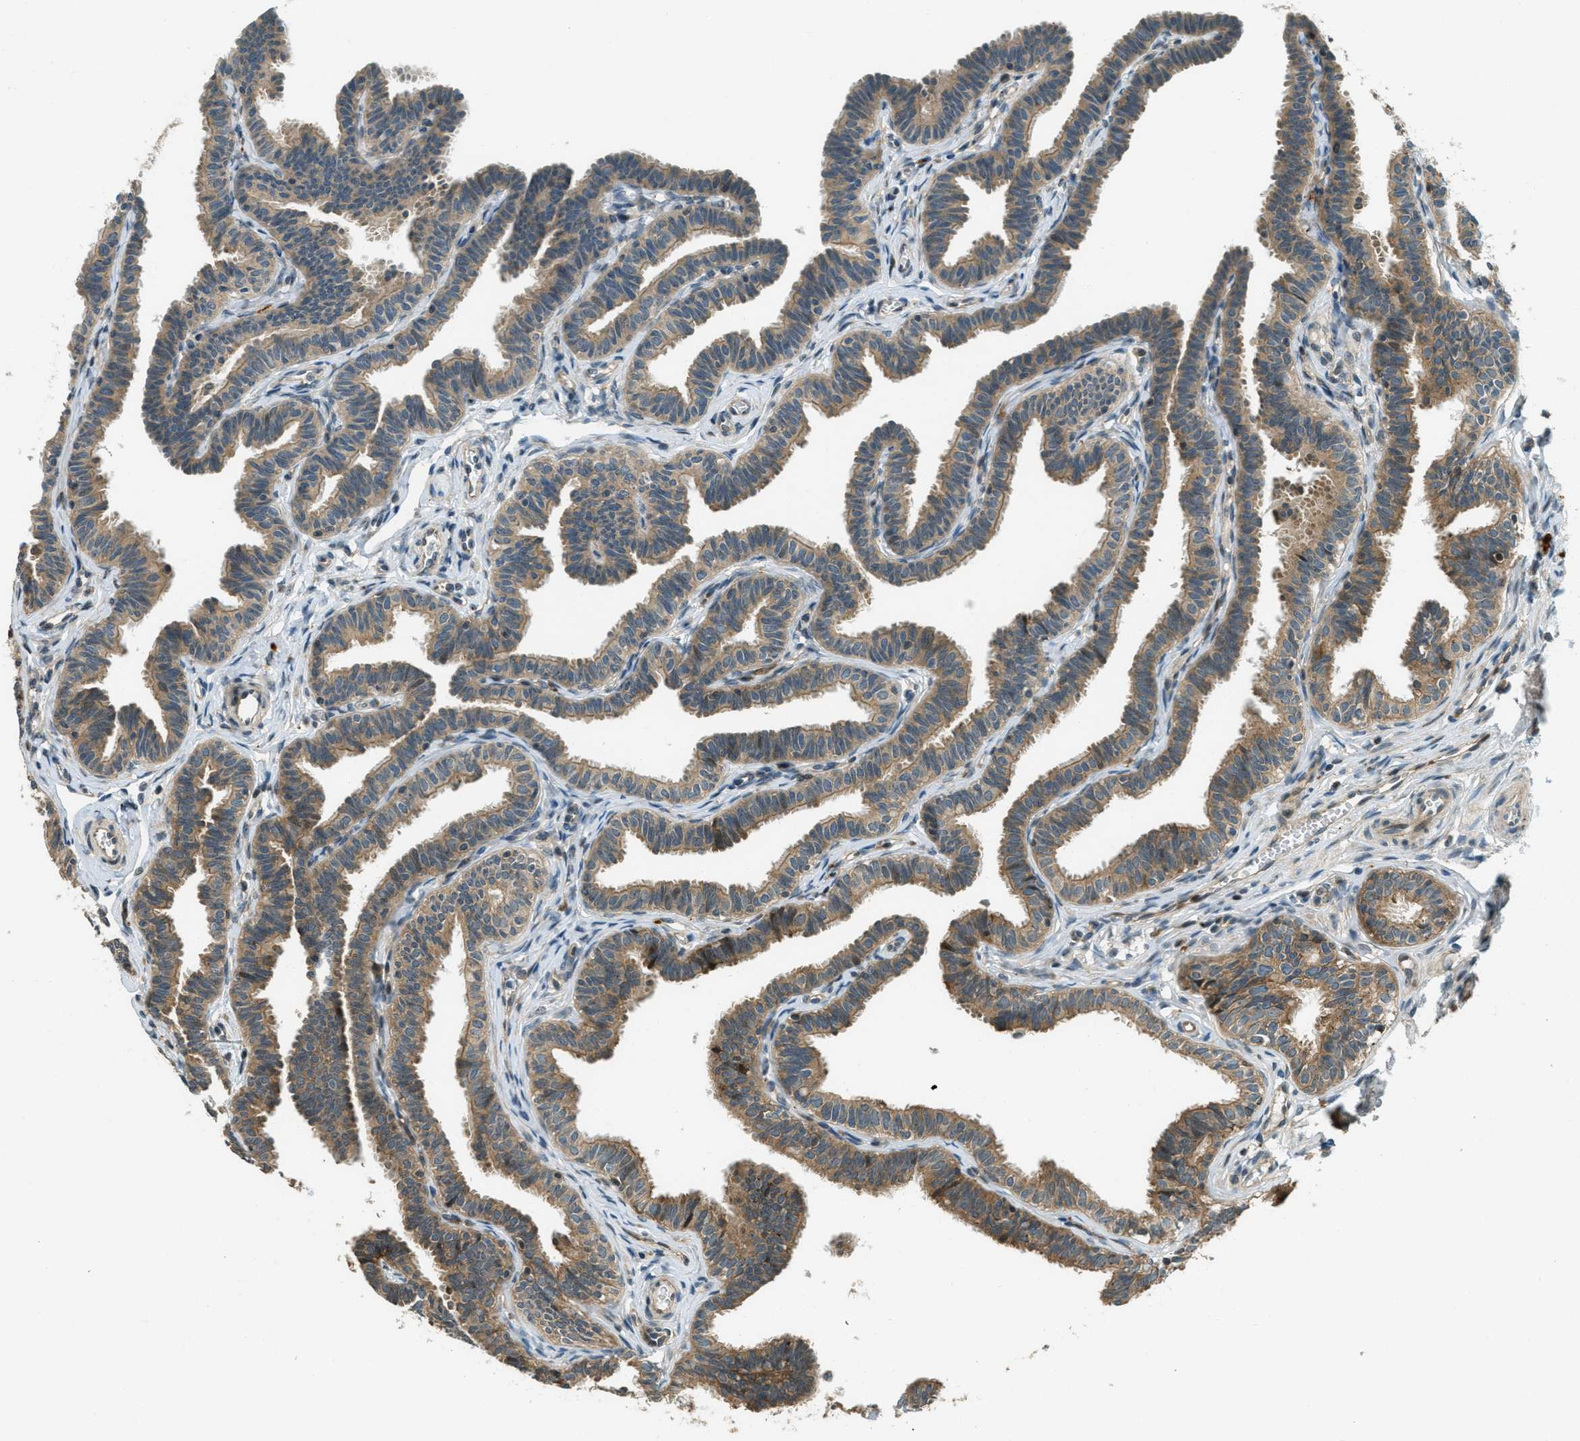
{"staining": {"intensity": "moderate", "quantity": ">75%", "location": "cytoplasmic/membranous"}, "tissue": "fallopian tube", "cell_type": "Glandular cells", "image_type": "normal", "snomed": [{"axis": "morphology", "description": "Normal tissue, NOS"}, {"axis": "topography", "description": "Fallopian tube"}, {"axis": "topography", "description": "Ovary"}], "caption": "This histopathology image exhibits normal fallopian tube stained with immunohistochemistry (IHC) to label a protein in brown. The cytoplasmic/membranous of glandular cells show moderate positivity for the protein. Nuclei are counter-stained blue.", "gene": "PTPN23", "patient": {"sex": "female", "age": 23}}